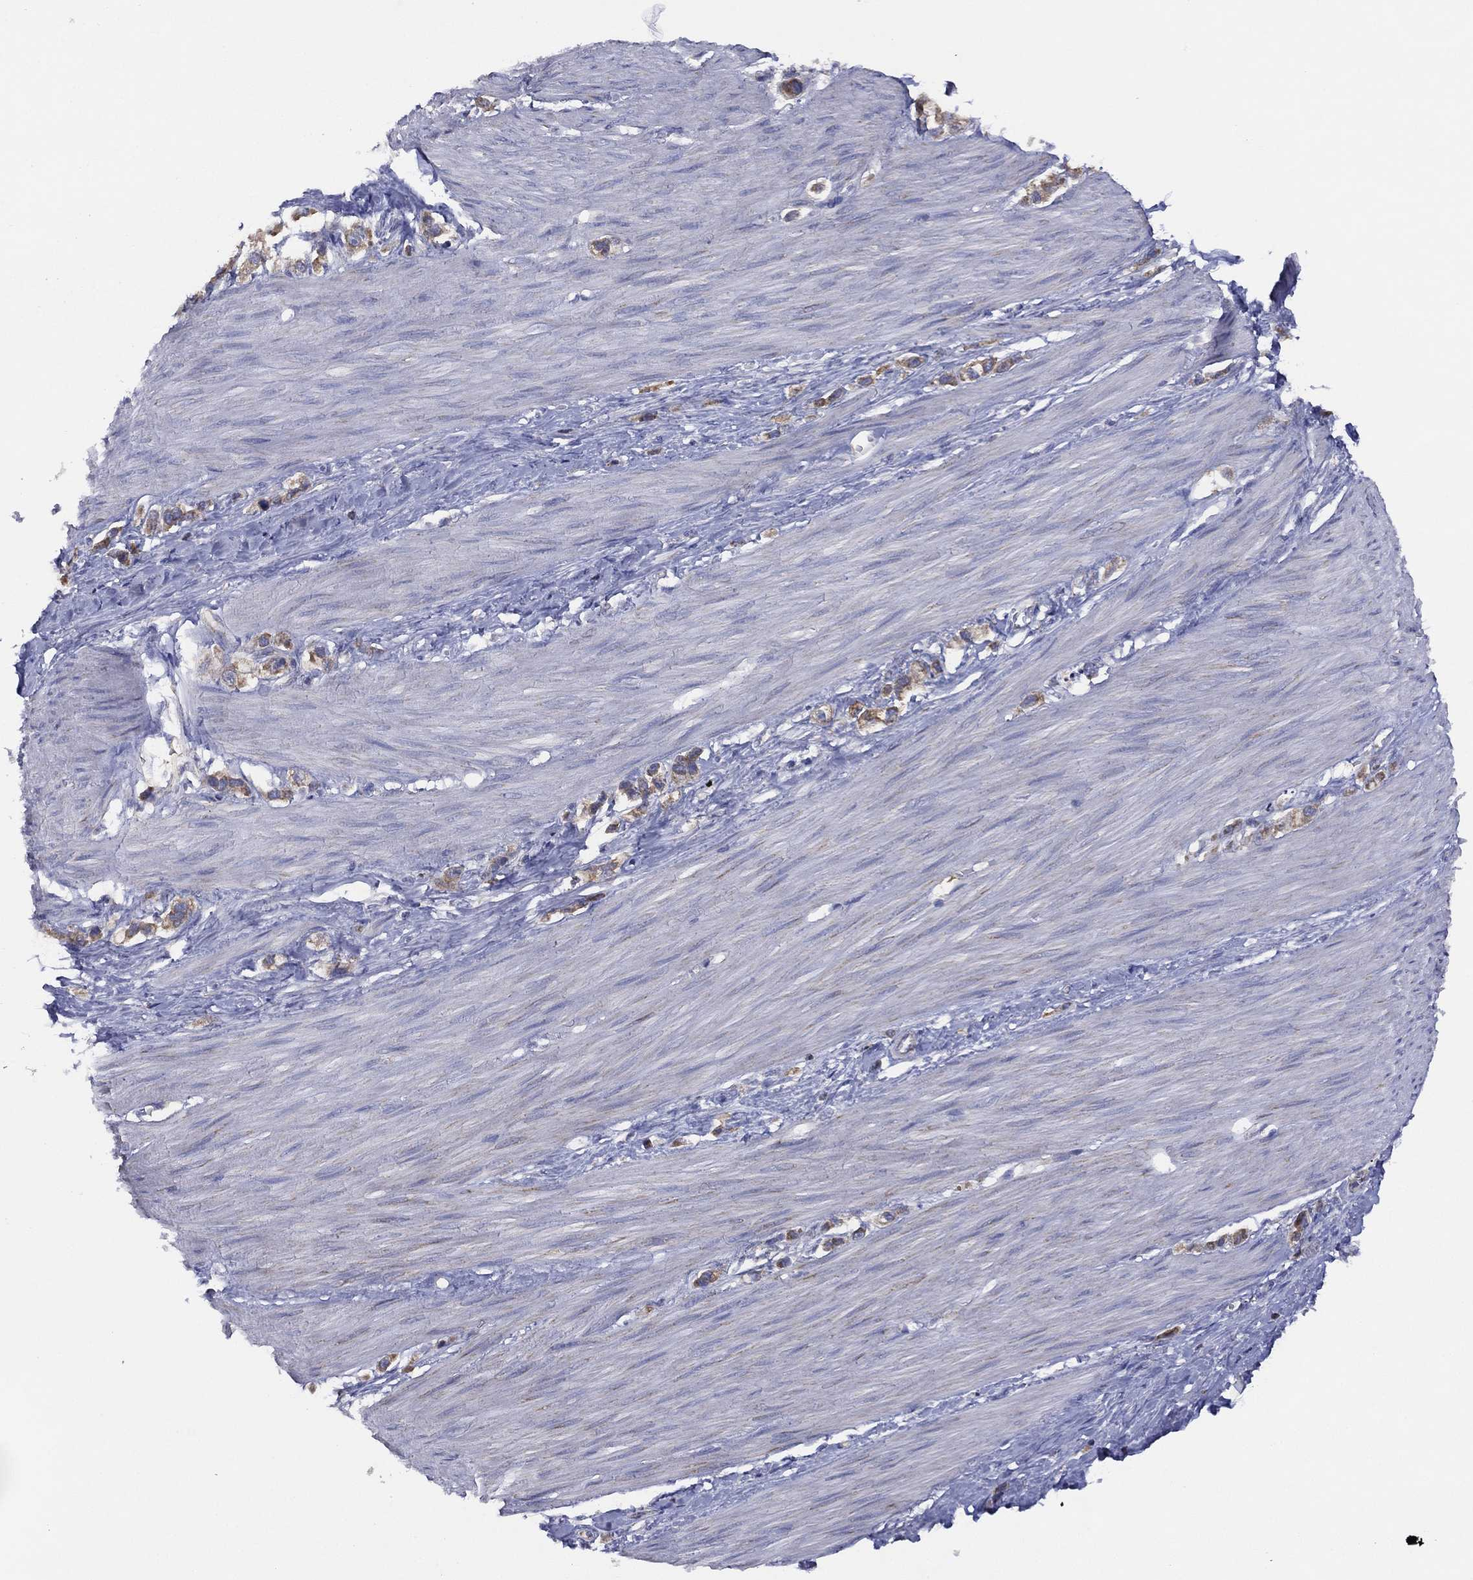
{"staining": {"intensity": "weak", "quantity": ">75%", "location": "cytoplasmic/membranous"}, "tissue": "stomach cancer", "cell_type": "Tumor cells", "image_type": "cancer", "snomed": [{"axis": "morphology", "description": "Normal tissue, NOS"}, {"axis": "morphology", "description": "Adenocarcinoma, NOS"}, {"axis": "morphology", "description": "Adenocarcinoma, High grade"}, {"axis": "topography", "description": "Stomach, upper"}, {"axis": "topography", "description": "Stomach"}], "caption": "Stomach cancer (adenocarcinoma (high-grade)) stained with a brown dye displays weak cytoplasmic/membranous positive staining in approximately >75% of tumor cells.", "gene": "ZNF223", "patient": {"sex": "female", "age": 65}}